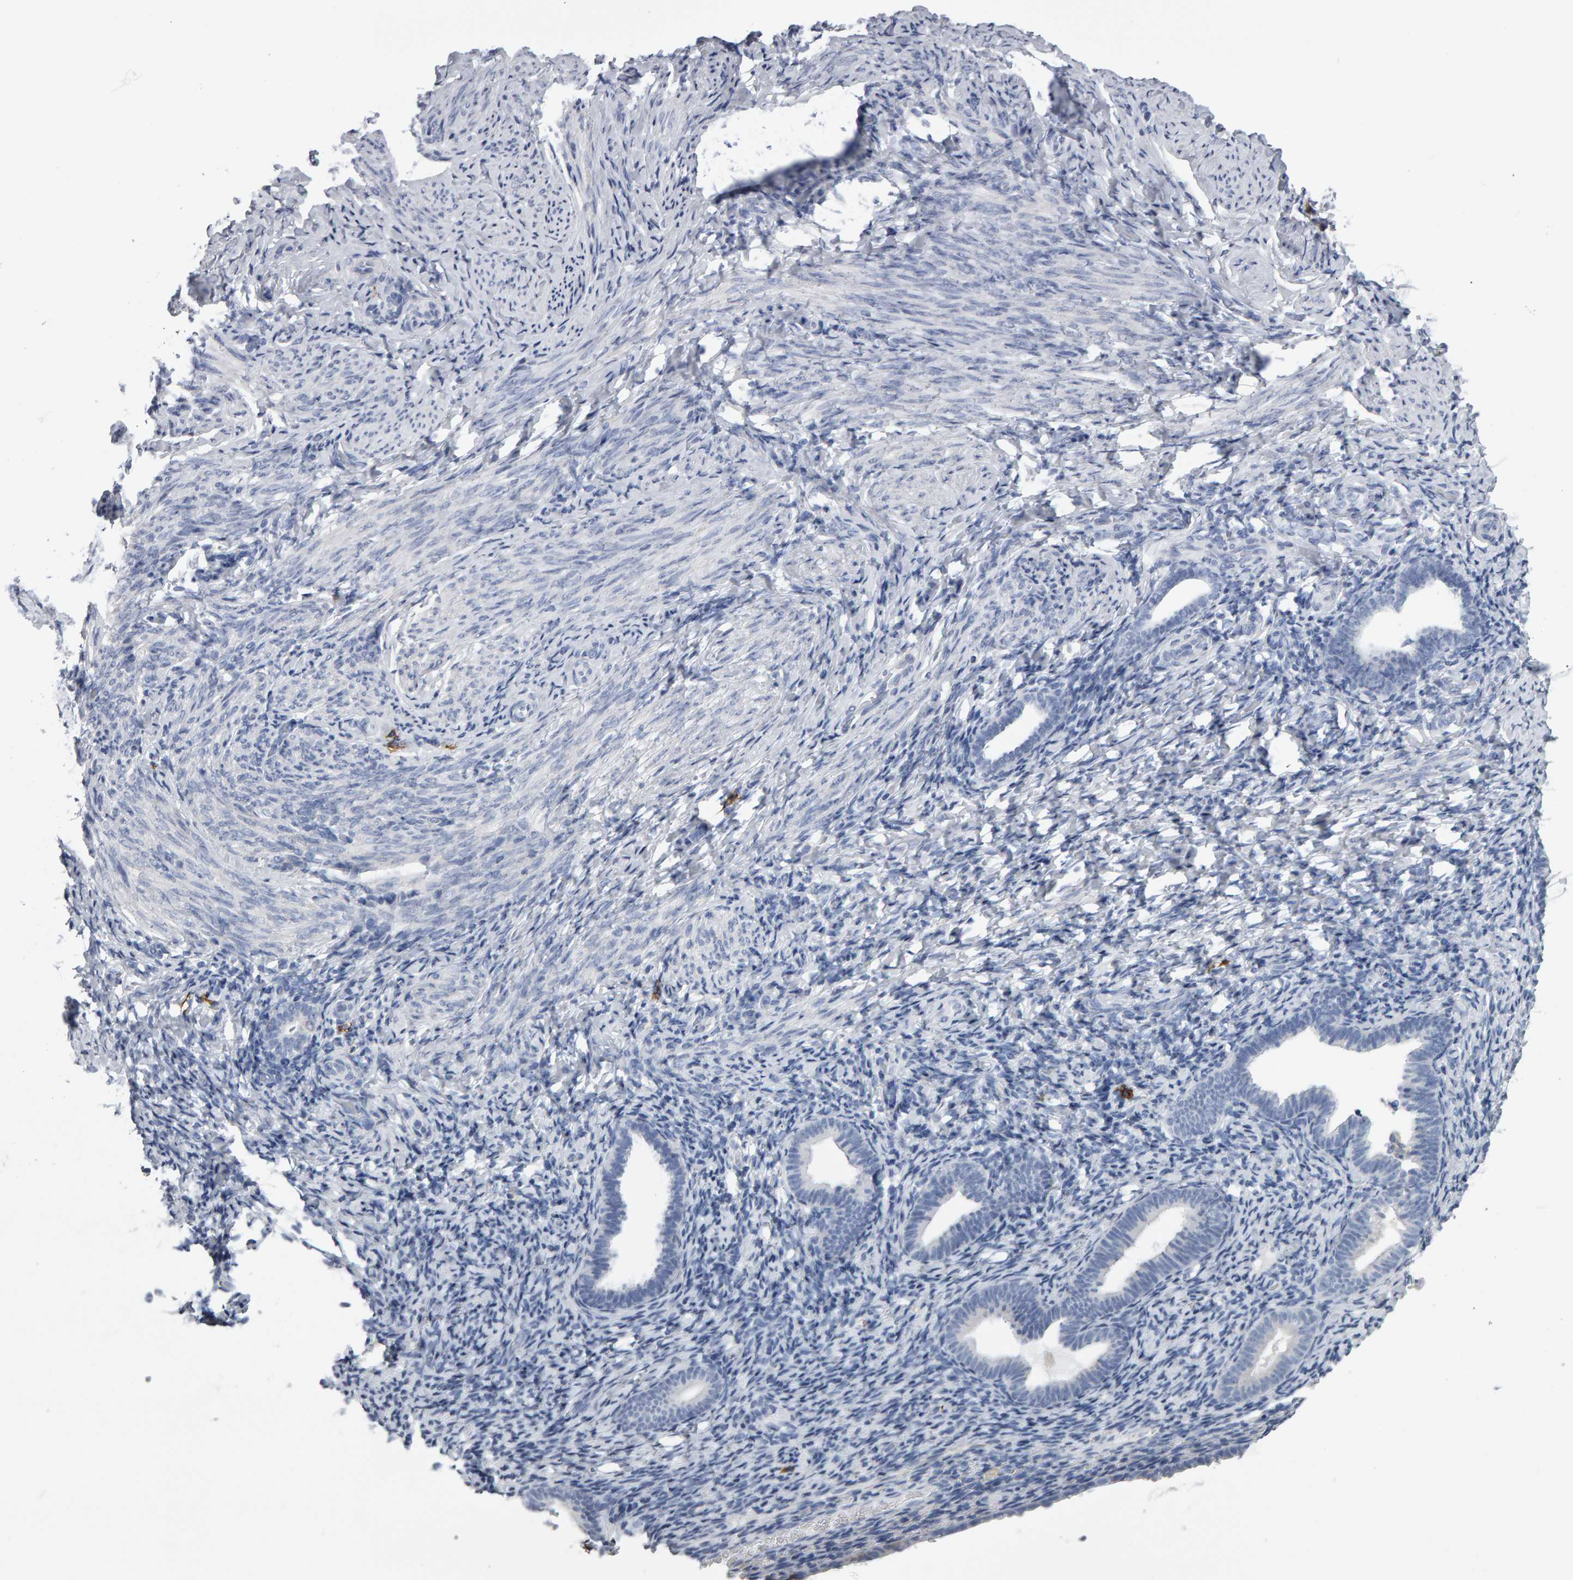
{"staining": {"intensity": "negative", "quantity": "none", "location": "none"}, "tissue": "endometrium", "cell_type": "Cells in endometrial stroma", "image_type": "normal", "snomed": [{"axis": "morphology", "description": "Normal tissue, NOS"}, {"axis": "topography", "description": "Endometrium"}], "caption": "Cells in endometrial stroma show no significant protein positivity in normal endometrium. (Stains: DAB immunohistochemistry with hematoxylin counter stain, Microscopy: brightfield microscopy at high magnification).", "gene": "CD38", "patient": {"sex": "female", "age": 51}}